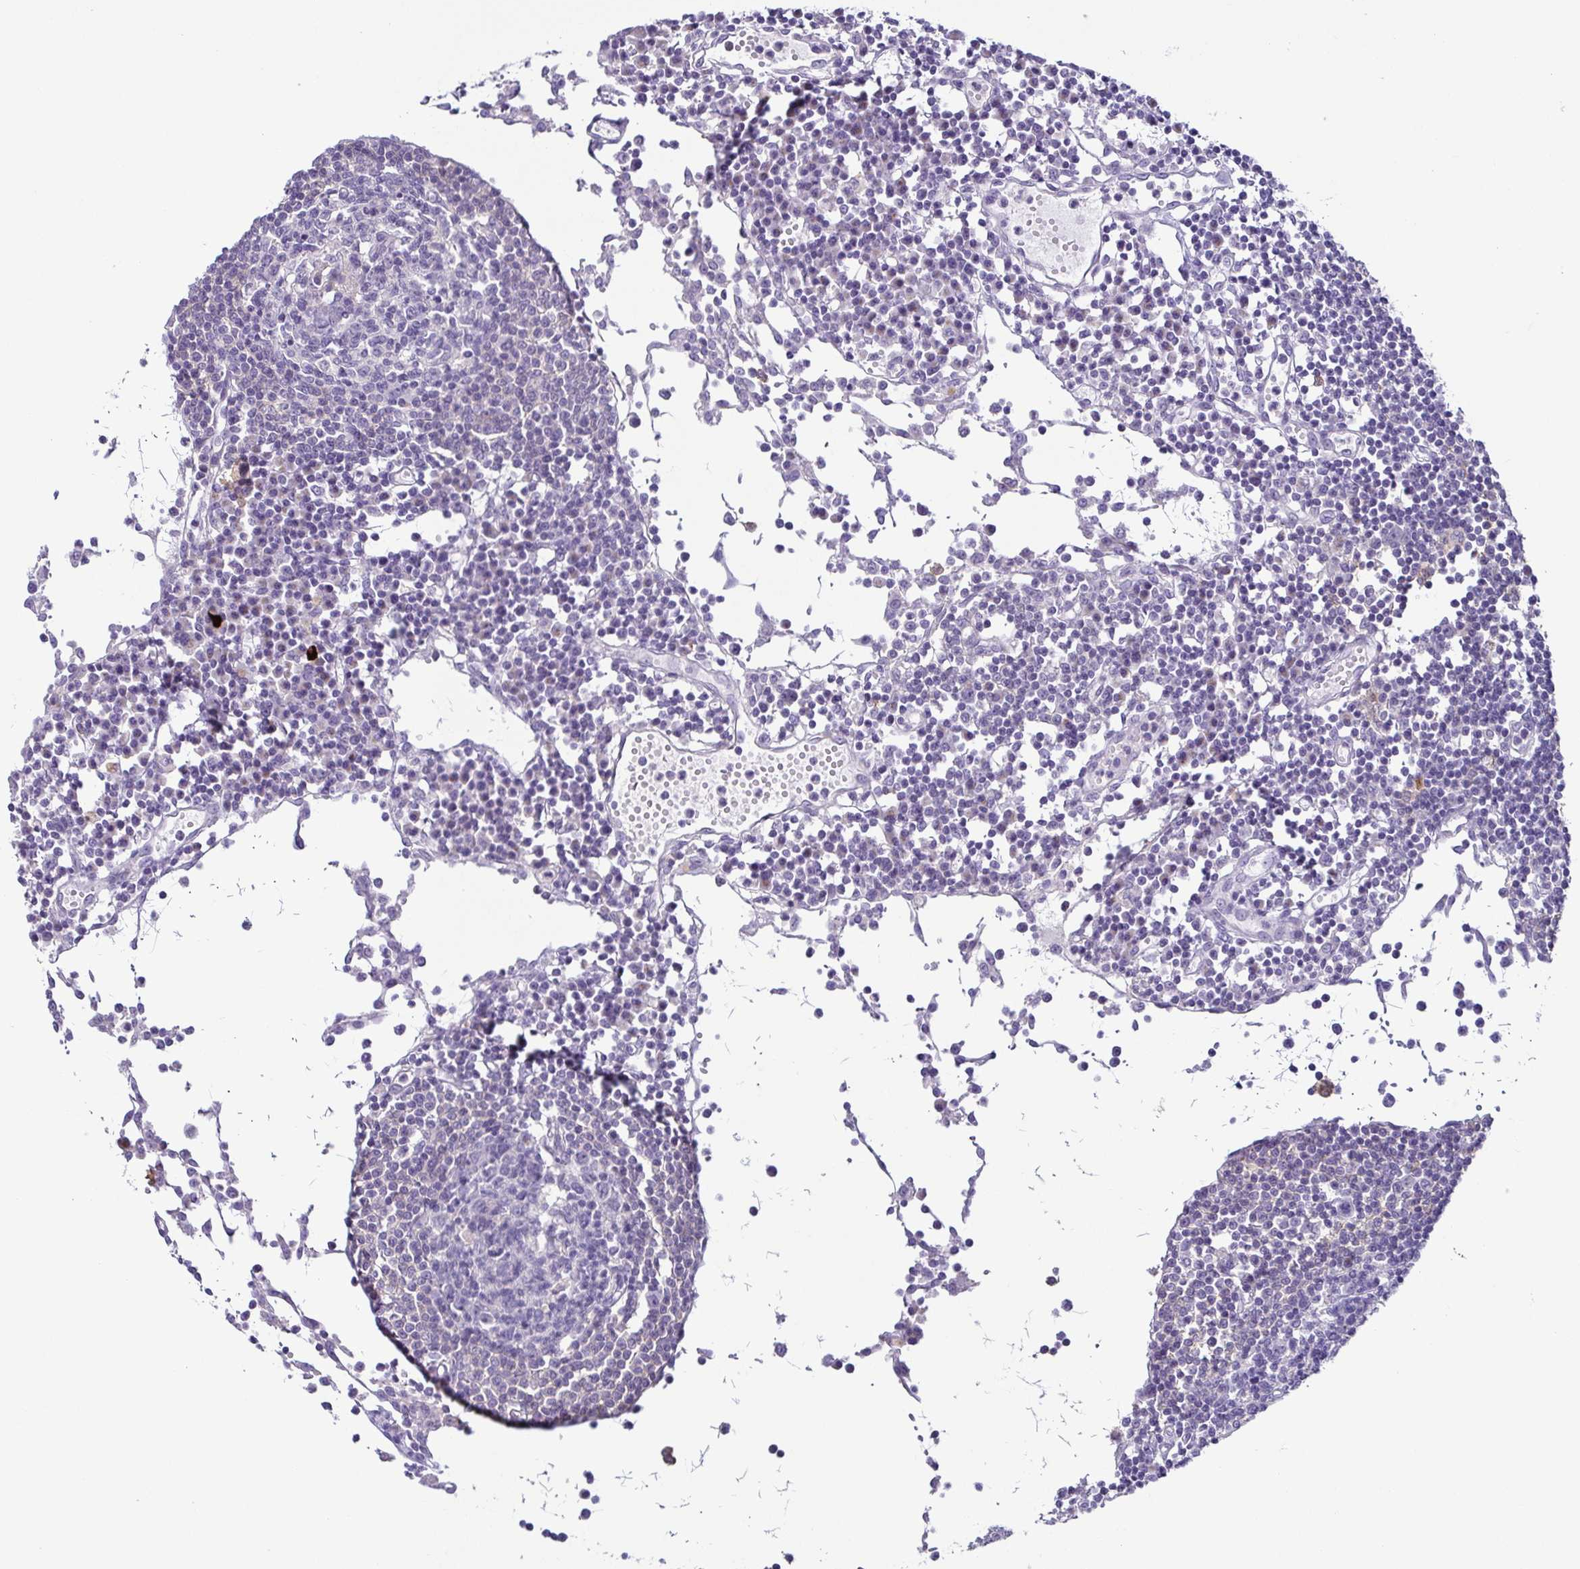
{"staining": {"intensity": "negative", "quantity": "none", "location": "none"}, "tissue": "lymph node", "cell_type": "Germinal center cells", "image_type": "normal", "snomed": [{"axis": "morphology", "description": "Normal tissue, NOS"}, {"axis": "topography", "description": "Lymph node"}], "caption": "This image is of unremarkable lymph node stained with immunohistochemistry to label a protein in brown with the nuclei are counter-stained blue. There is no staining in germinal center cells. The staining is performed using DAB brown chromogen with nuclei counter-stained in using hematoxylin.", "gene": "TERT", "patient": {"sex": "female", "age": 78}}